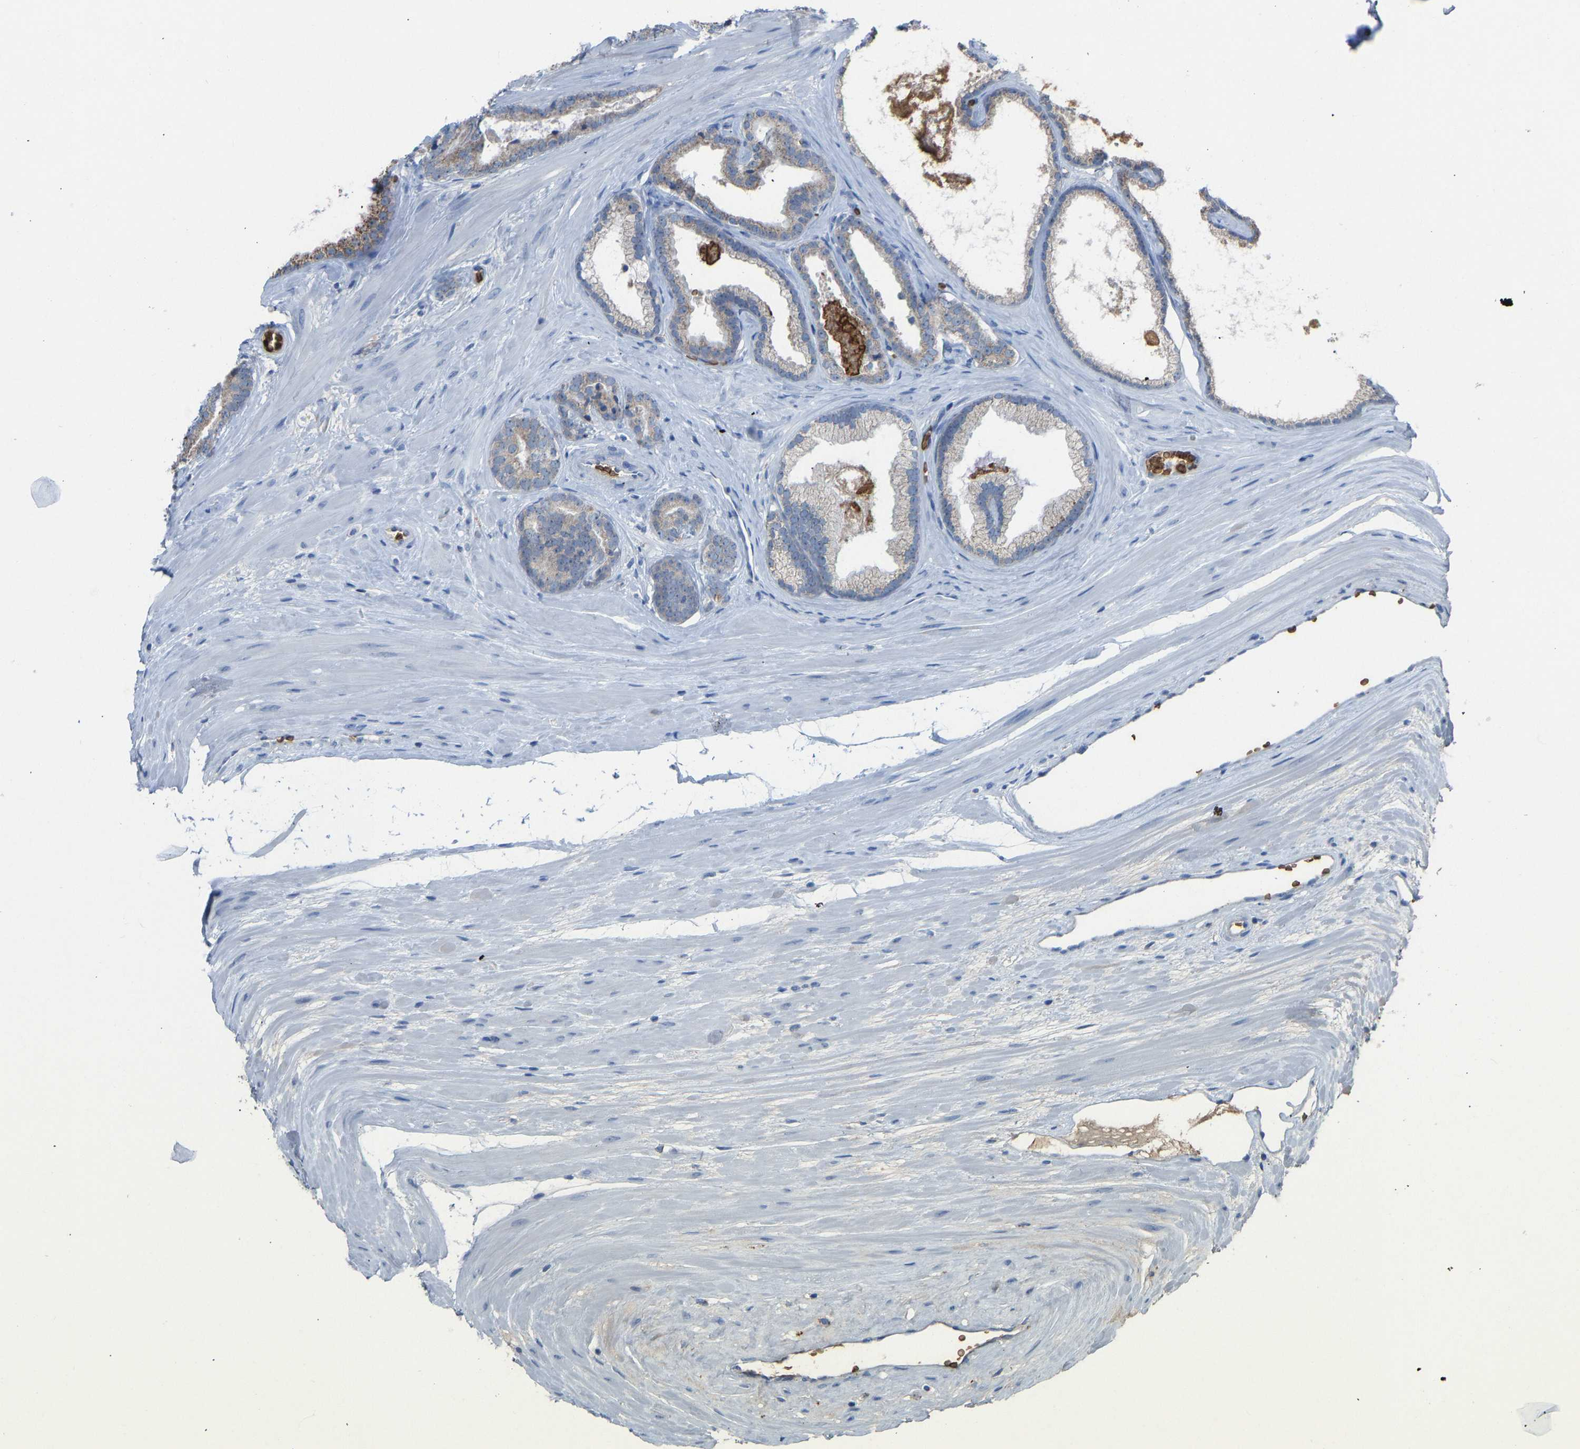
{"staining": {"intensity": "weak", "quantity": "<25%", "location": "cytoplasmic/membranous"}, "tissue": "prostate cancer", "cell_type": "Tumor cells", "image_type": "cancer", "snomed": [{"axis": "morphology", "description": "Adenocarcinoma, High grade"}, {"axis": "topography", "description": "Prostate"}], "caption": "Immunohistochemistry (IHC) histopathology image of human adenocarcinoma (high-grade) (prostate) stained for a protein (brown), which demonstrates no expression in tumor cells.", "gene": "PIGS", "patient": {"sex": "male", "age": 60}}